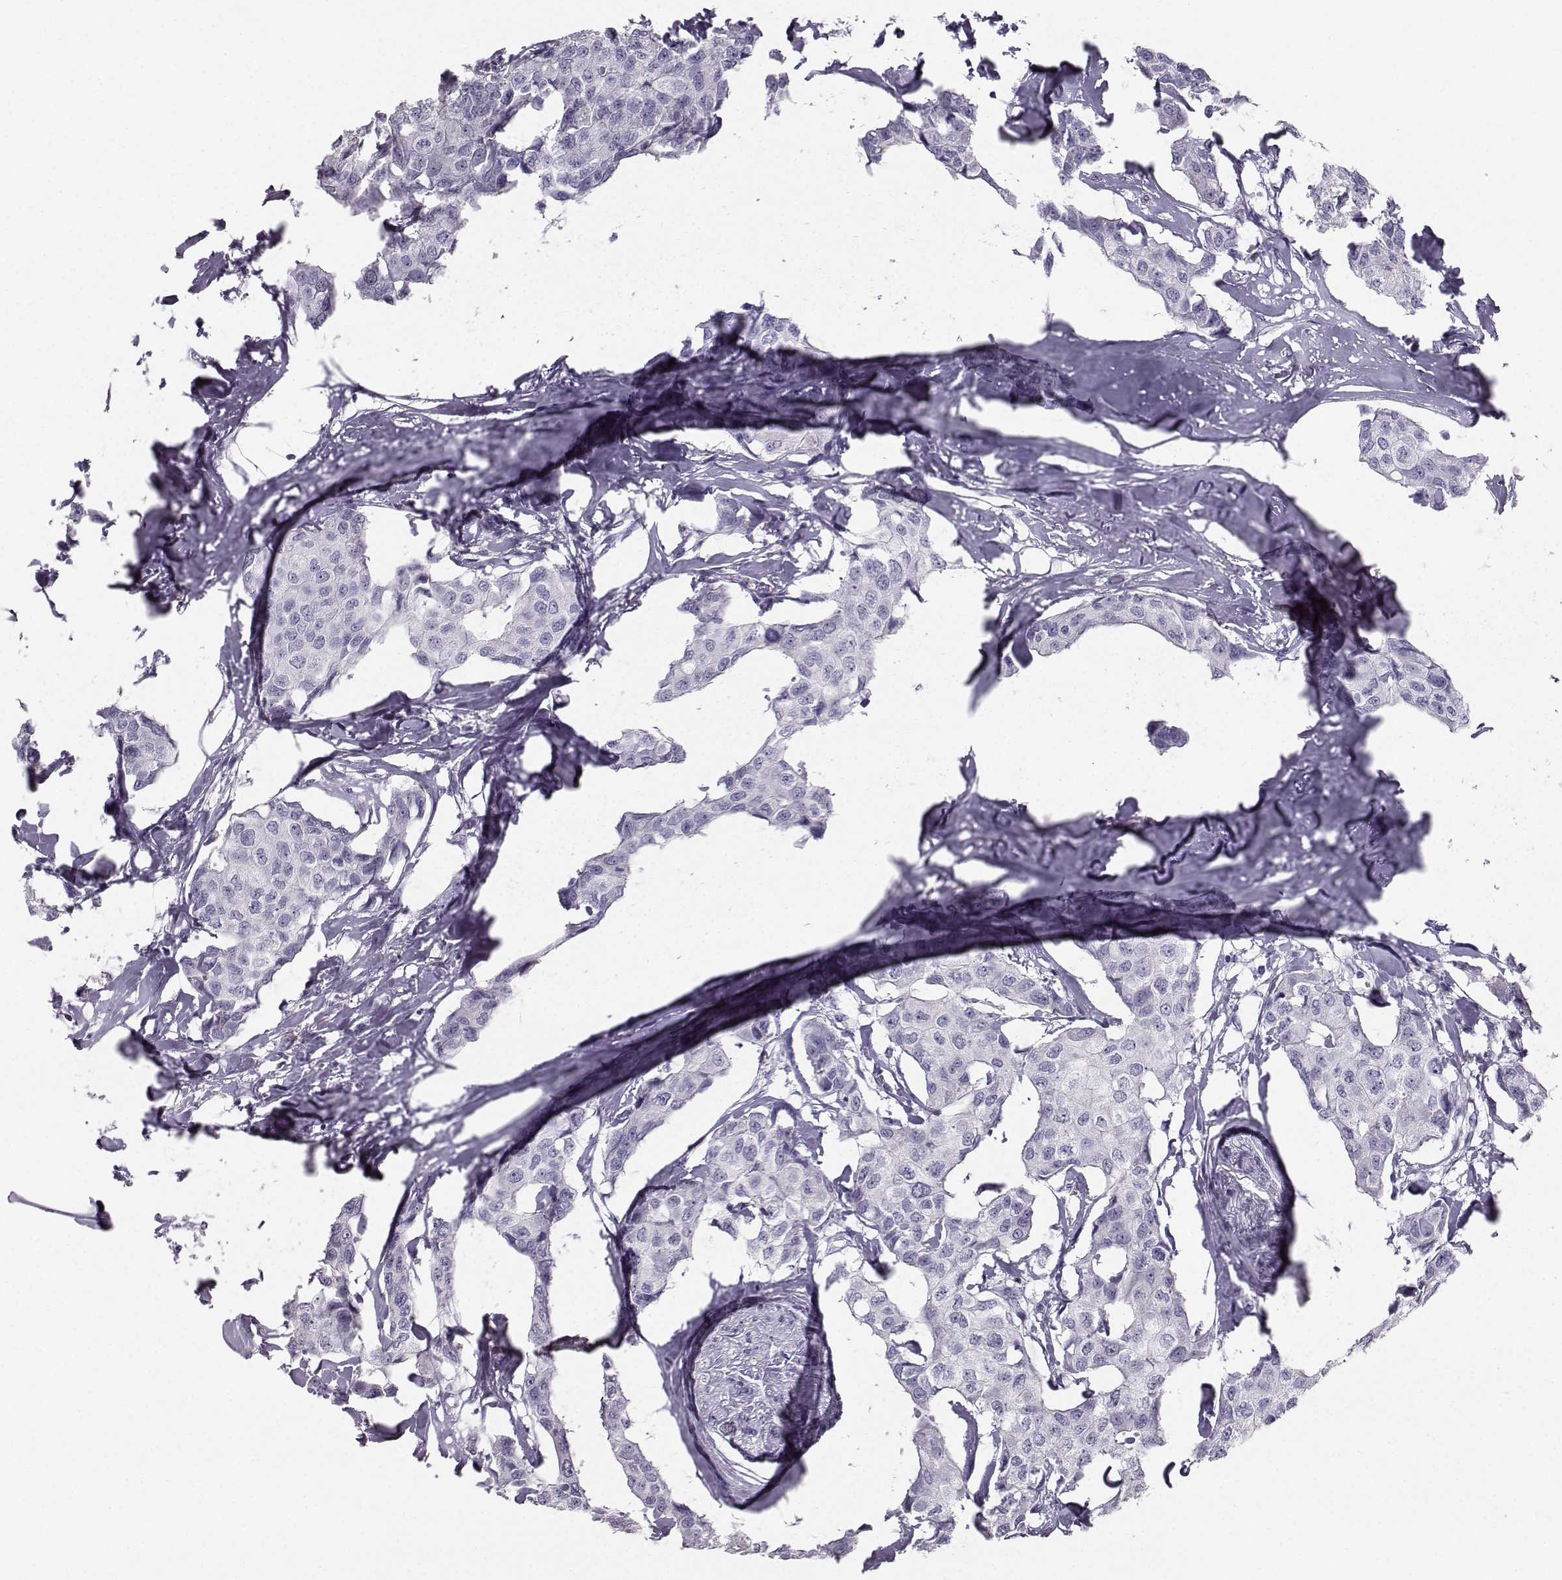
{"staining": {"intensity": "negative", "quantity": "none", "location": "none"}, "tissue": "breast cancer", "cell_type": "Tumor cells", "image_type": "cancer", "snomed": [{"axis": "morphology", "description": "Duct carcinoma"}, {"axis": "topography", "description": "Breast"}], "caption": "Tumor cells are negative for brown protein staining in breast cancer (invasive ductal carcinoma). (Stains: DAB immunohistochemistry (IHC) with hematoxylin counter stain, Microscopy: brightfield microscopy at high magnification).", "gene": "CASR", "patient": {"sex": "female", "age": 80}}